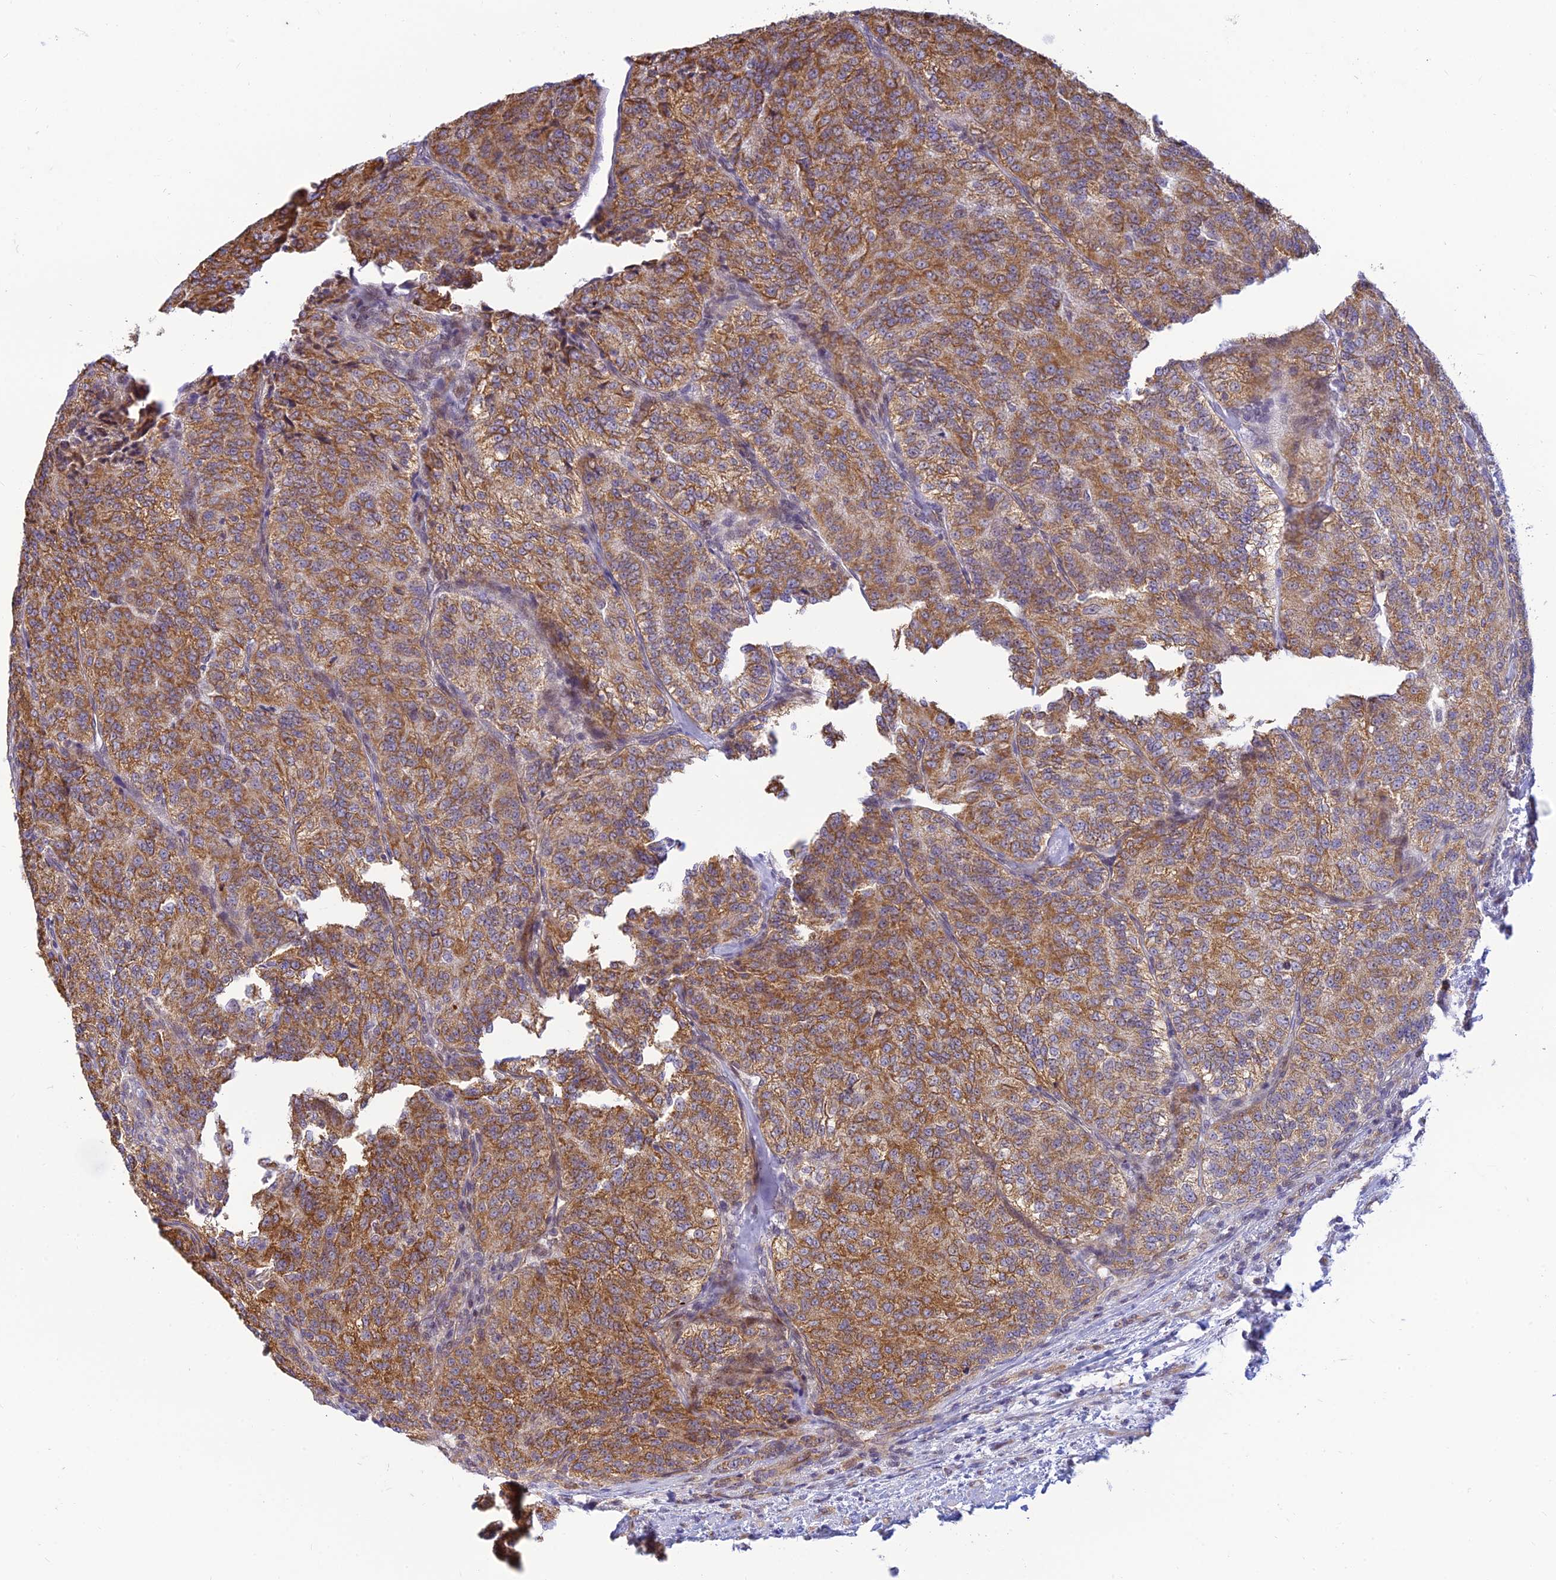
{"staining": {"intensity": "strong", "quantity": ">75%", "location": "cytoplasmic/membranous"}, "tissue": "renal cancer", "cell_type": "Tumor cells", "image_type": "cancer", "snomed": [{"axis": "morphology", "description": "Adenocarcinoma, NOS"}, {"axis": "topography", "description": "Kidney"}], "caption": "Protein analysis of renal cancer tissue exhibits strong cytoplasmic/membranous positivity in about >75% of tumor cells. Nuclei are stained in blue.", "gene": "HOOK2", "patient": {"sex": "female", "age": 63}}